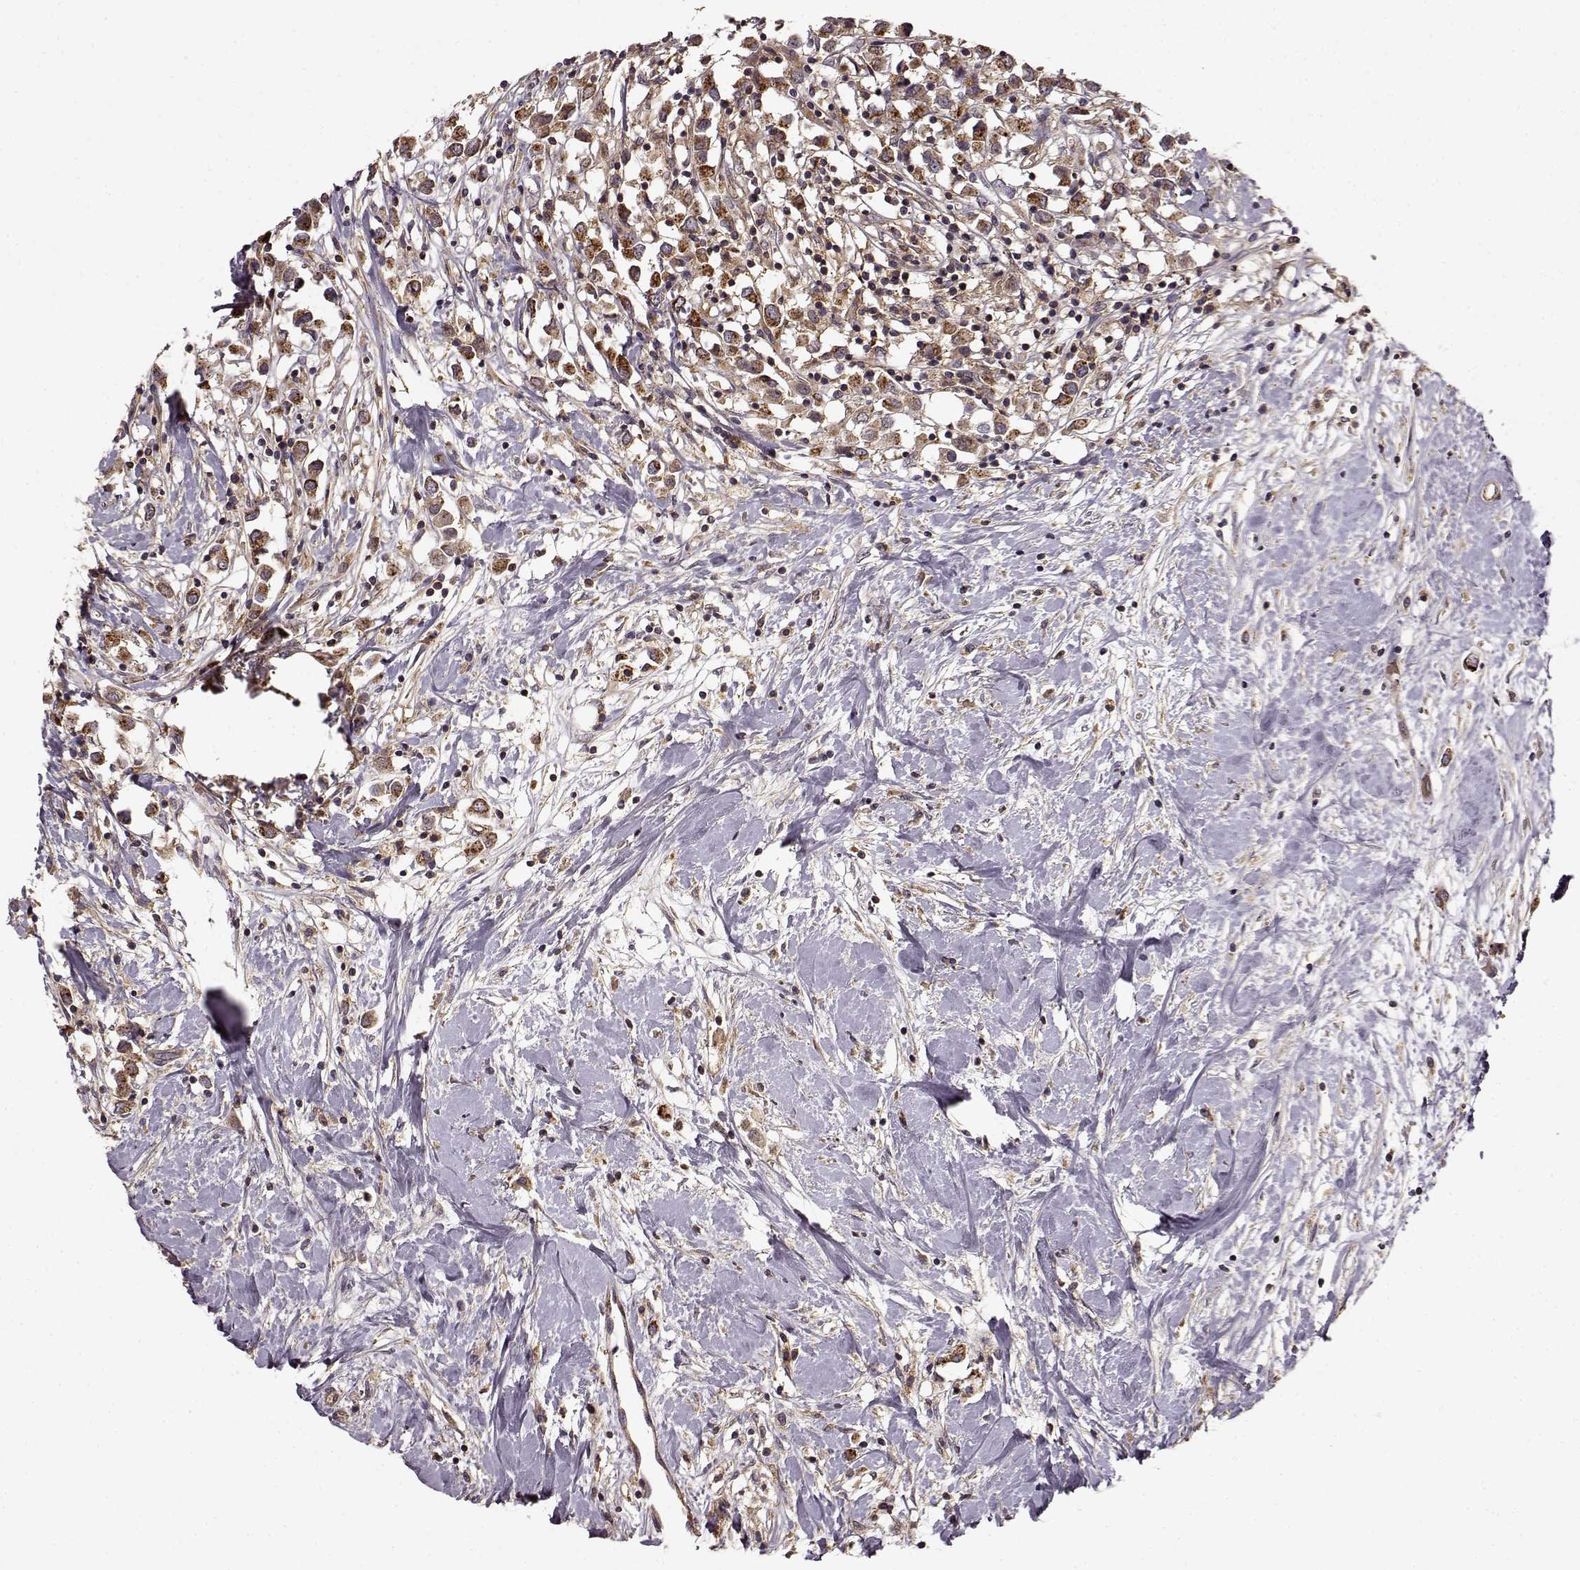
{"staining": {"intensity": "strong", "quantity": ">75%", "location": "cytoplasmic/membranous"}, "tissue": "breast cancer", "cell_type": "Tumor cells", "image_type": "cancer", "snomed": [{"axis": "morphology", "description": "Duct carcinoma"}, {"axis": "topography", "description": "Breast"}], "caption": "DAB immunohistochemical staining of infiltrating ductal carcinoma (breast) displays strong cytoplasmic/membranous protein staining in approximately >75% of tumor cells.", "gene": "IFRD2", "patient": {"sex": "female", "age": 61}}